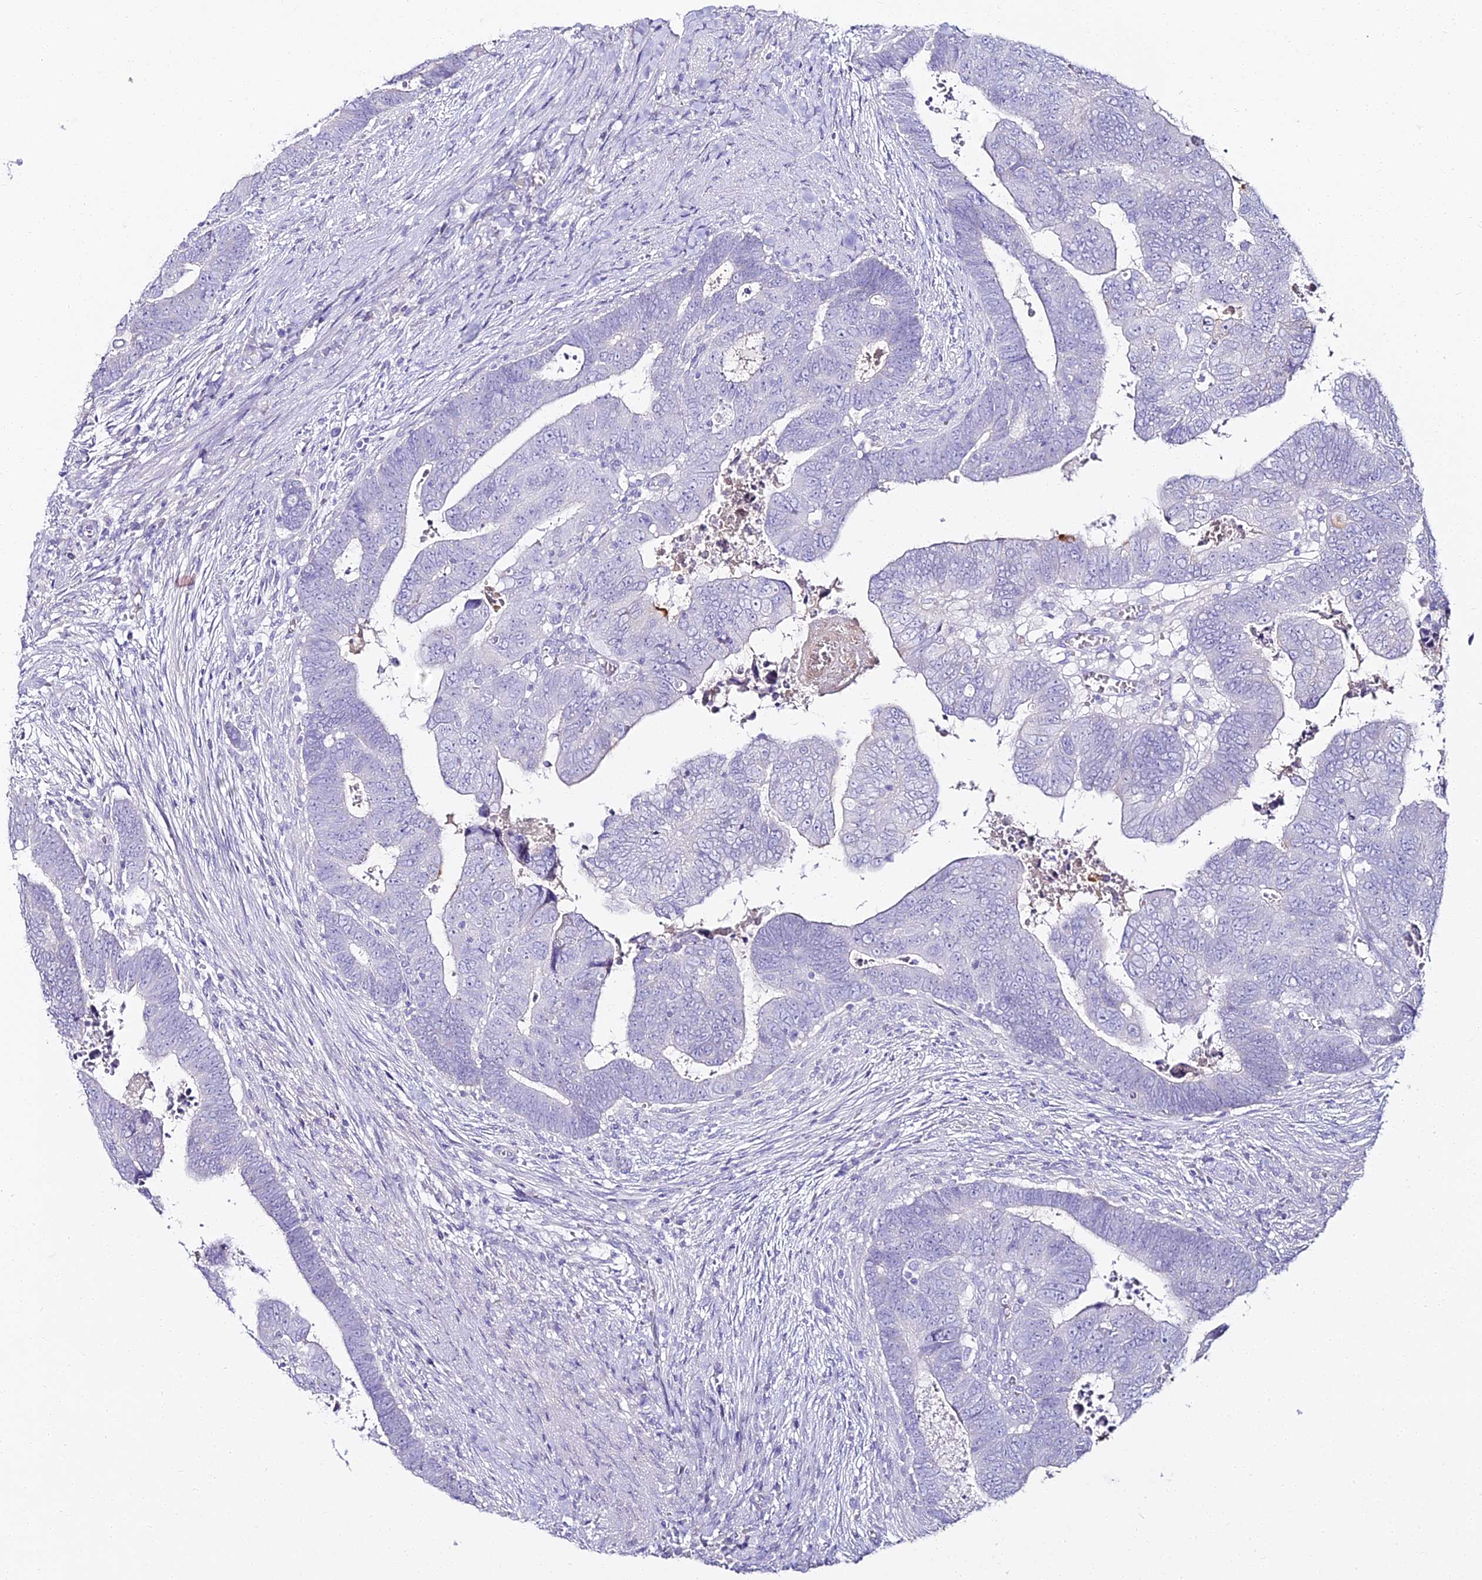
{"staining": {"intensity": "negative", "quantity": "none", "location": "none"}, "tissue": "colorectal cancer", "cell_type": "Tumor cells", "image_type": "cancer", "snomed": [{"axis": "morphology", "description": "Normal tissue, NOS"}, {"axis": "morphology", "description": "Adenocarcinoma, NOS"}, {"axis": "topography", "description": "Rectum"}], "caption": "Immunohistochemical staining of colorectal cancer (adenocarcinoma) exhibits no significant staining in tumor cells.", "gene": "ALPG", "patient": {"sex": "female", "age": 65}}